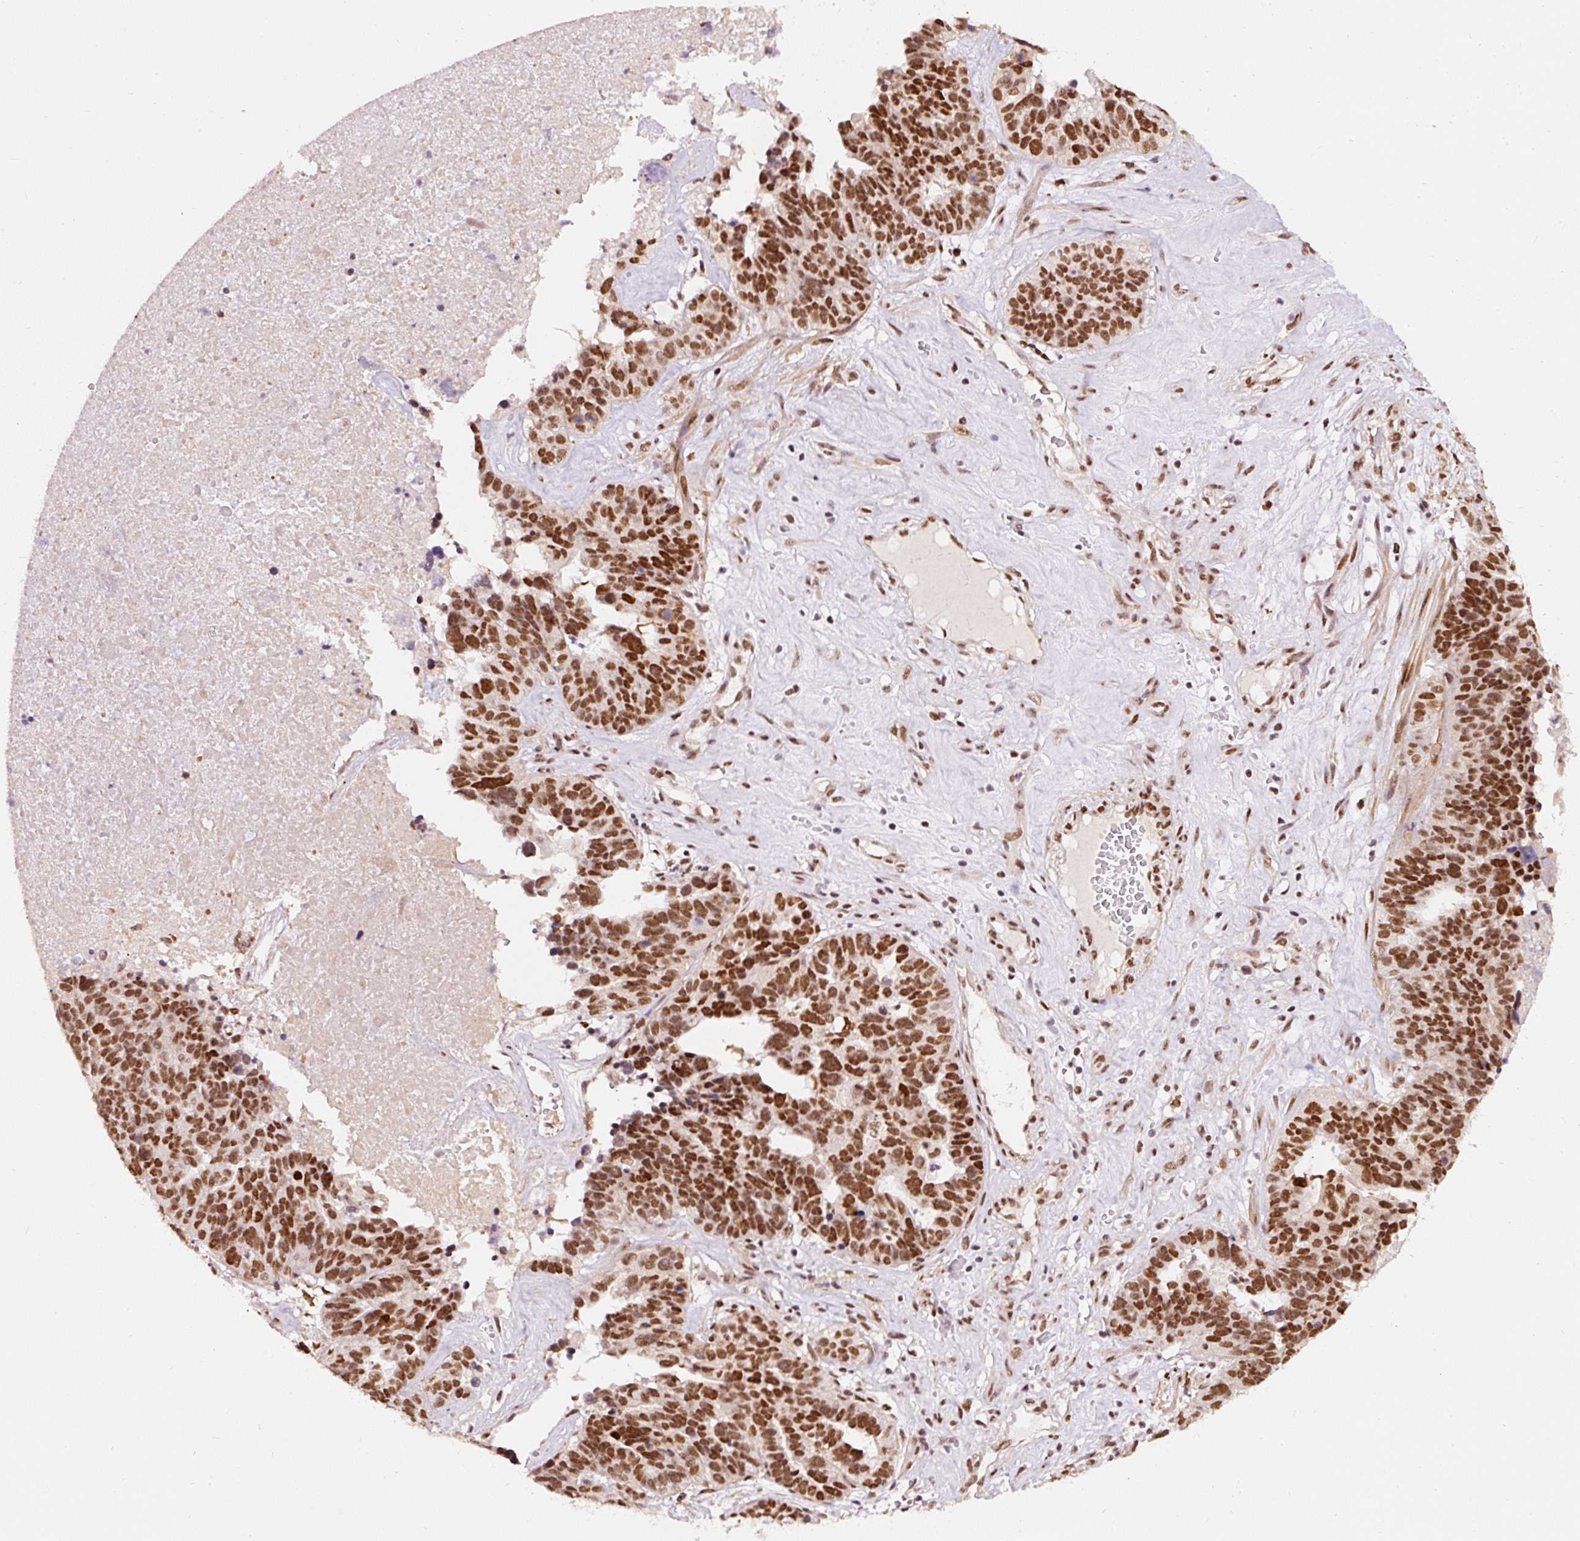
{"staining": {"intensity": "strong", "quantity": ">75%", "location": "nuclear"}, "tissue": "ovarian cancer", "cell_type": "Tumor cells", "image_type": "cancer", "snomed": [{"axis": "morphology", "description": "Cystadenocarcinoma, serous, NOS"}, {"axis": "topography", "description": "Ovary"}], "caption": "Immunohistochemical staining of human serous cystadenocarcinoma (ovarian) reveals strong nuclear protein staining in about >75% of tumor cells.", "gene": "HNRNPC", "patient": {"sex": "female", "age": 59}}